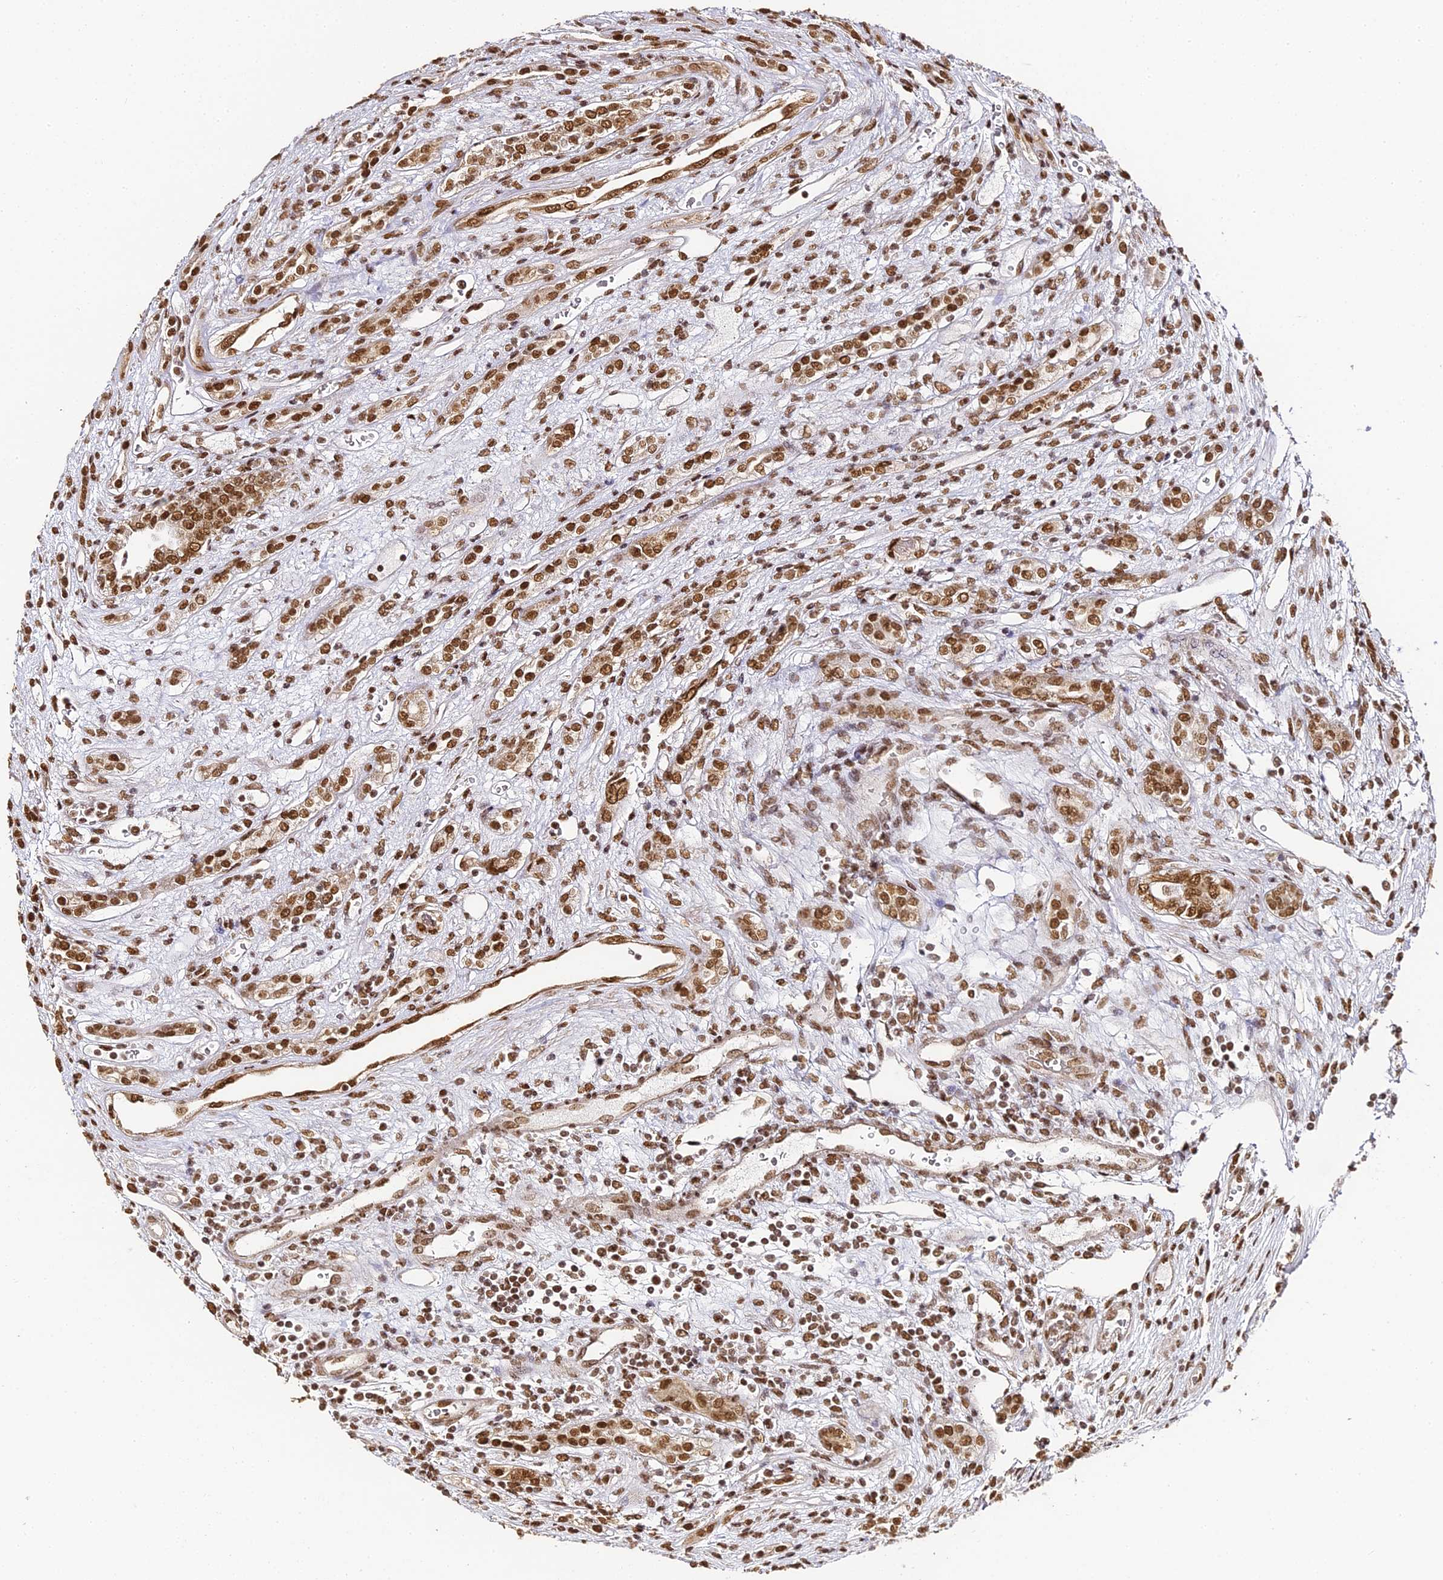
{"staining": {"intensity": "moderate", "quantity": ">75%", "location": "nuclear"}, "tissue": "renal cancer", "cell_type": "Tumor cells", "image_type": "cancer", "snomed": [{"axis": "morphology", "description": "Adenocarcinoma, NOS"}, {"axis": "topography", "description": "Kidney"}], "caption": "Tumor cells demonstrate medium levels of moderate nuclear positivity in approximately >75% of cells in human adenocarcinoma (renal).", "gene": "HNRNPA1", "patient": {"sex": "female", "age": 54}}